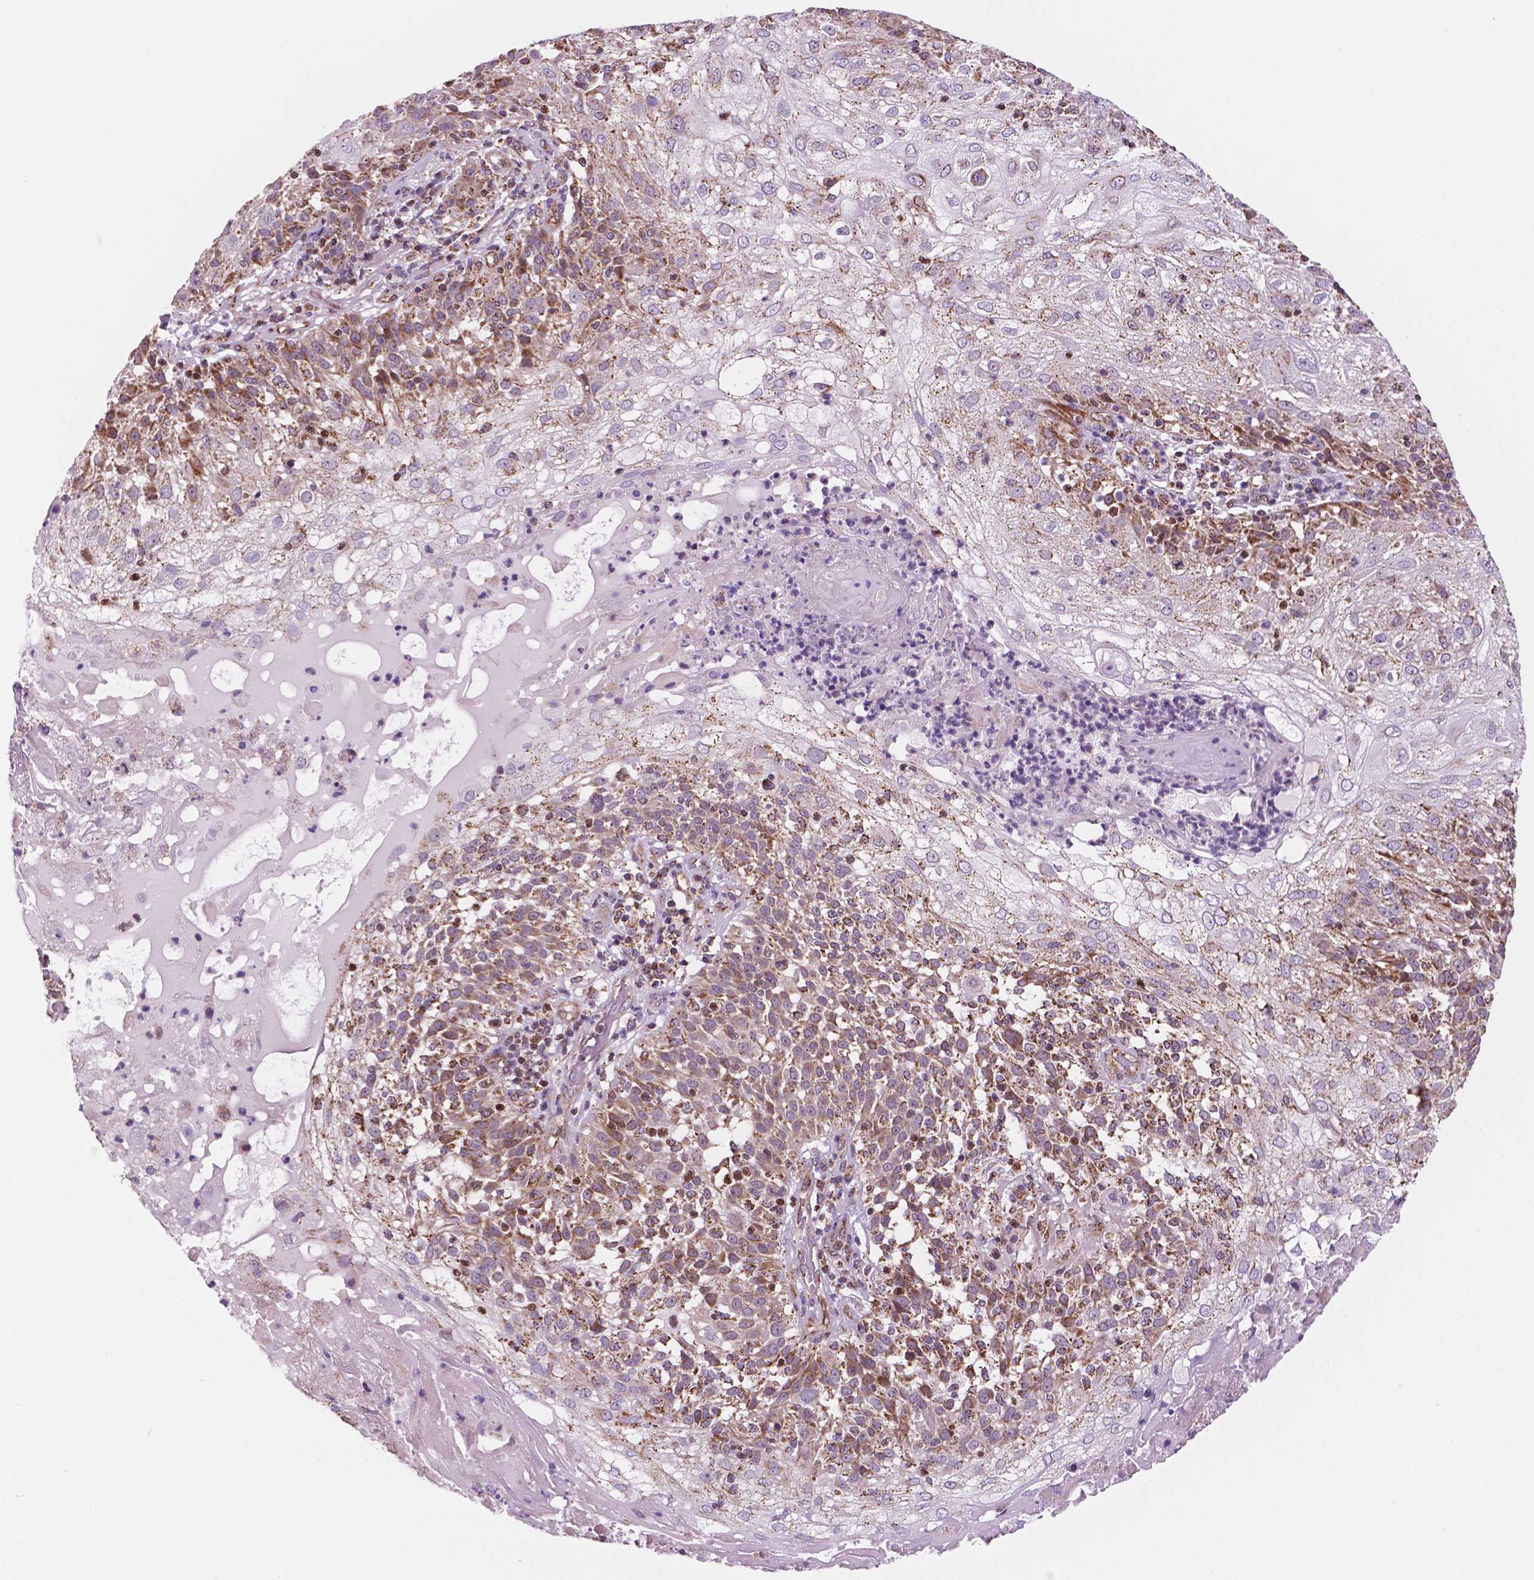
{"staining": {"intensity": "moderate", "quantity": "25%-75%", "location": "cytoplasmic/membranous"}, "tissue": "skin cancer", "cell_type": "Tumor cells", "image_type": "cancer", "snomed": [{"axis": "morphology", "description": "Normal tissue, NOS"}, {"axis": "morphology", "description": "Squamous cell carcinoma, NOS"}, {"axis": "topography", "description": "Skin"}], "caption": "IHC (DAB (3,3'-diaminobenzidine)) staining of human skin cancer demonstrates moderate cytoplasmic/membranous protein expression in approximately 25%-75% of tumor cells. (DAB (3,3'-diaminobenzidine) IHC with brightfield microscopy, high magnification).", "gene": "GEMIN4", "patient": {"sex": "female", "age": 83}}